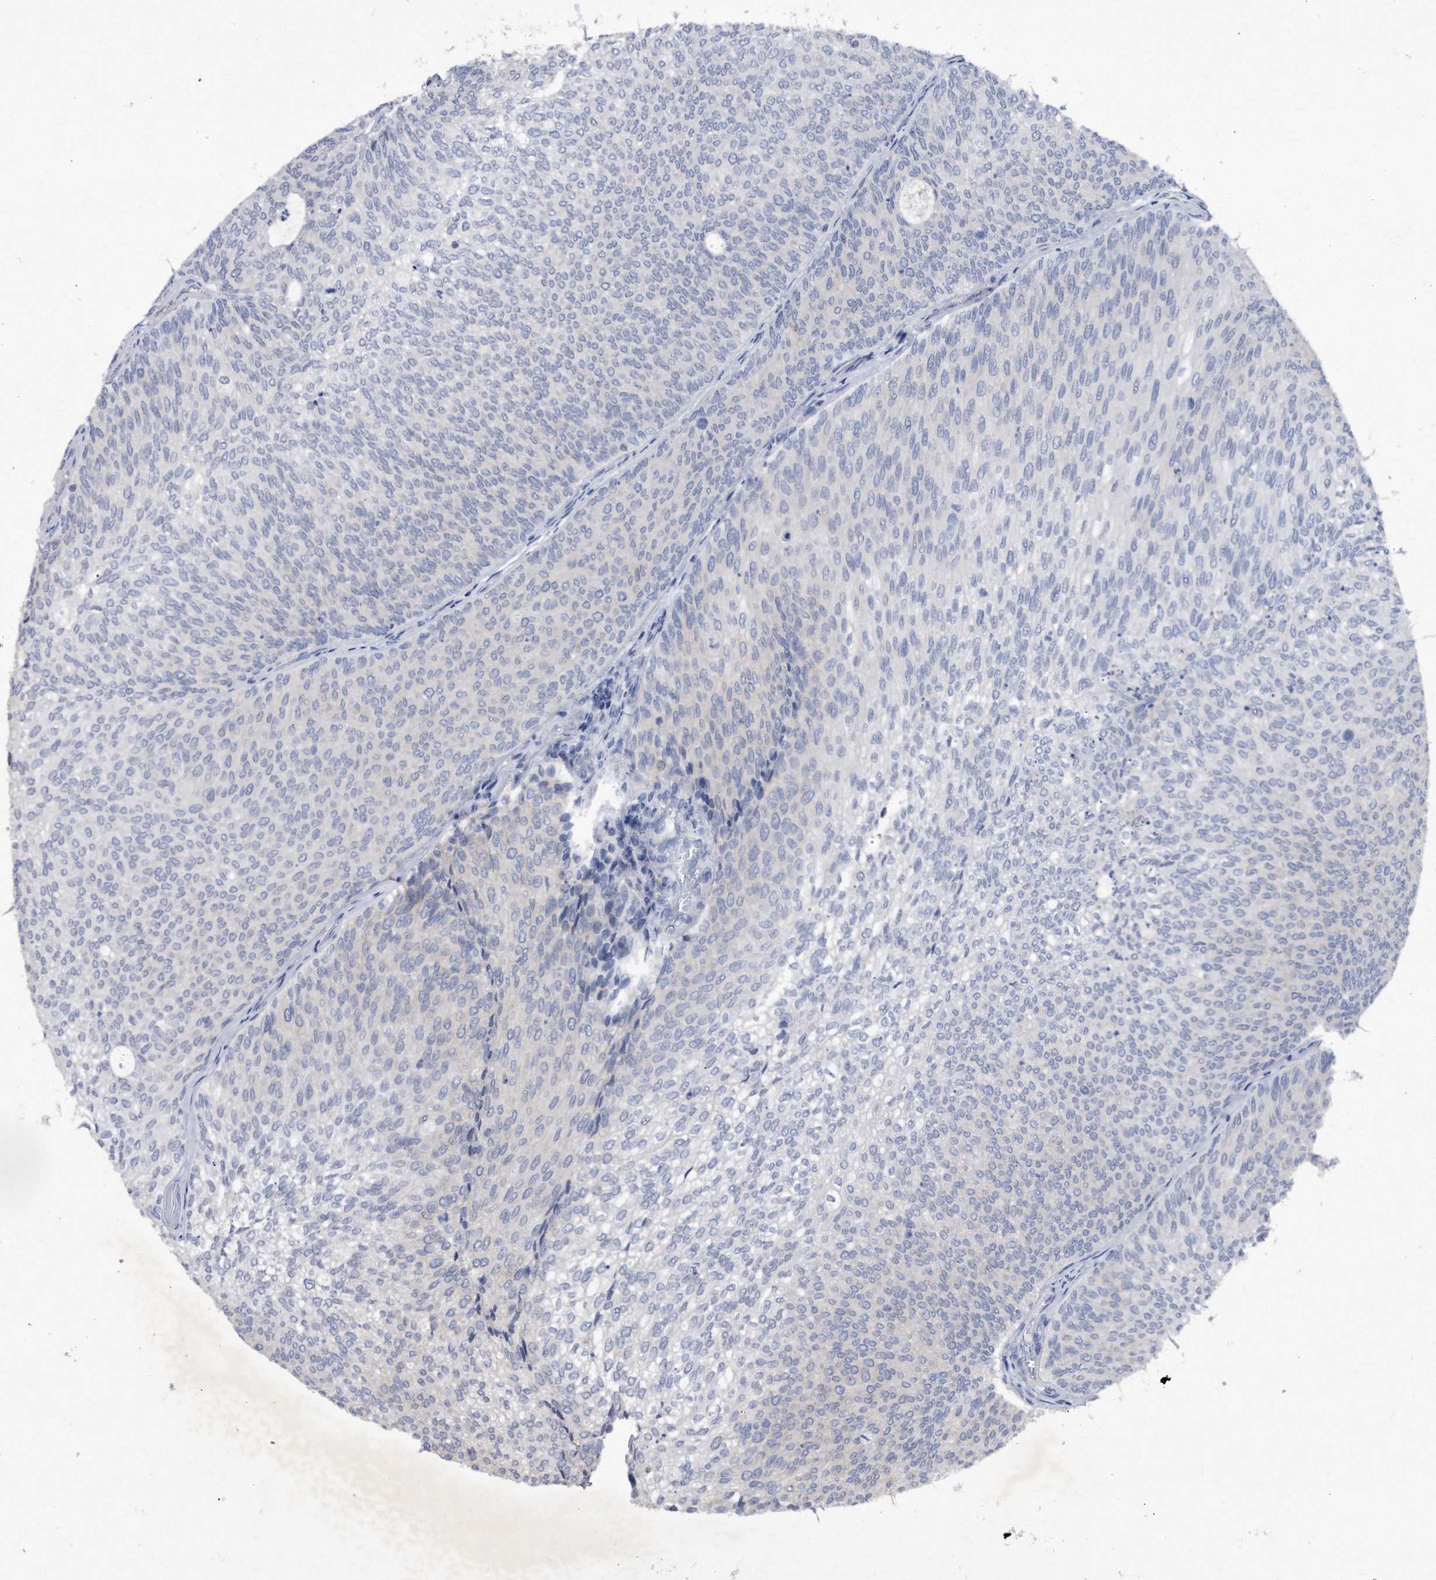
{"staining": {"intensity": "negative", "quantity": "none", "location": "none"}, "tissue": "urothelial cancer", "cell_type": "Tumor cells", "image_type": "cancer", "snomed": [{"axis": "morphology", "description": "Urothelial carcinoma, Low grade"}, {"axis": "topography", "description": "Urinary bladder"}], "caption": "Immunohistochemistry (IHC) photomicrograph of neoplastic tissue: urothelial carcinoma (low-grade) stained with DAB demonstrates no significant protein expression in tumor cells.", "gene": "ASNS", "patient": {"sex": "female", "age": 79}}